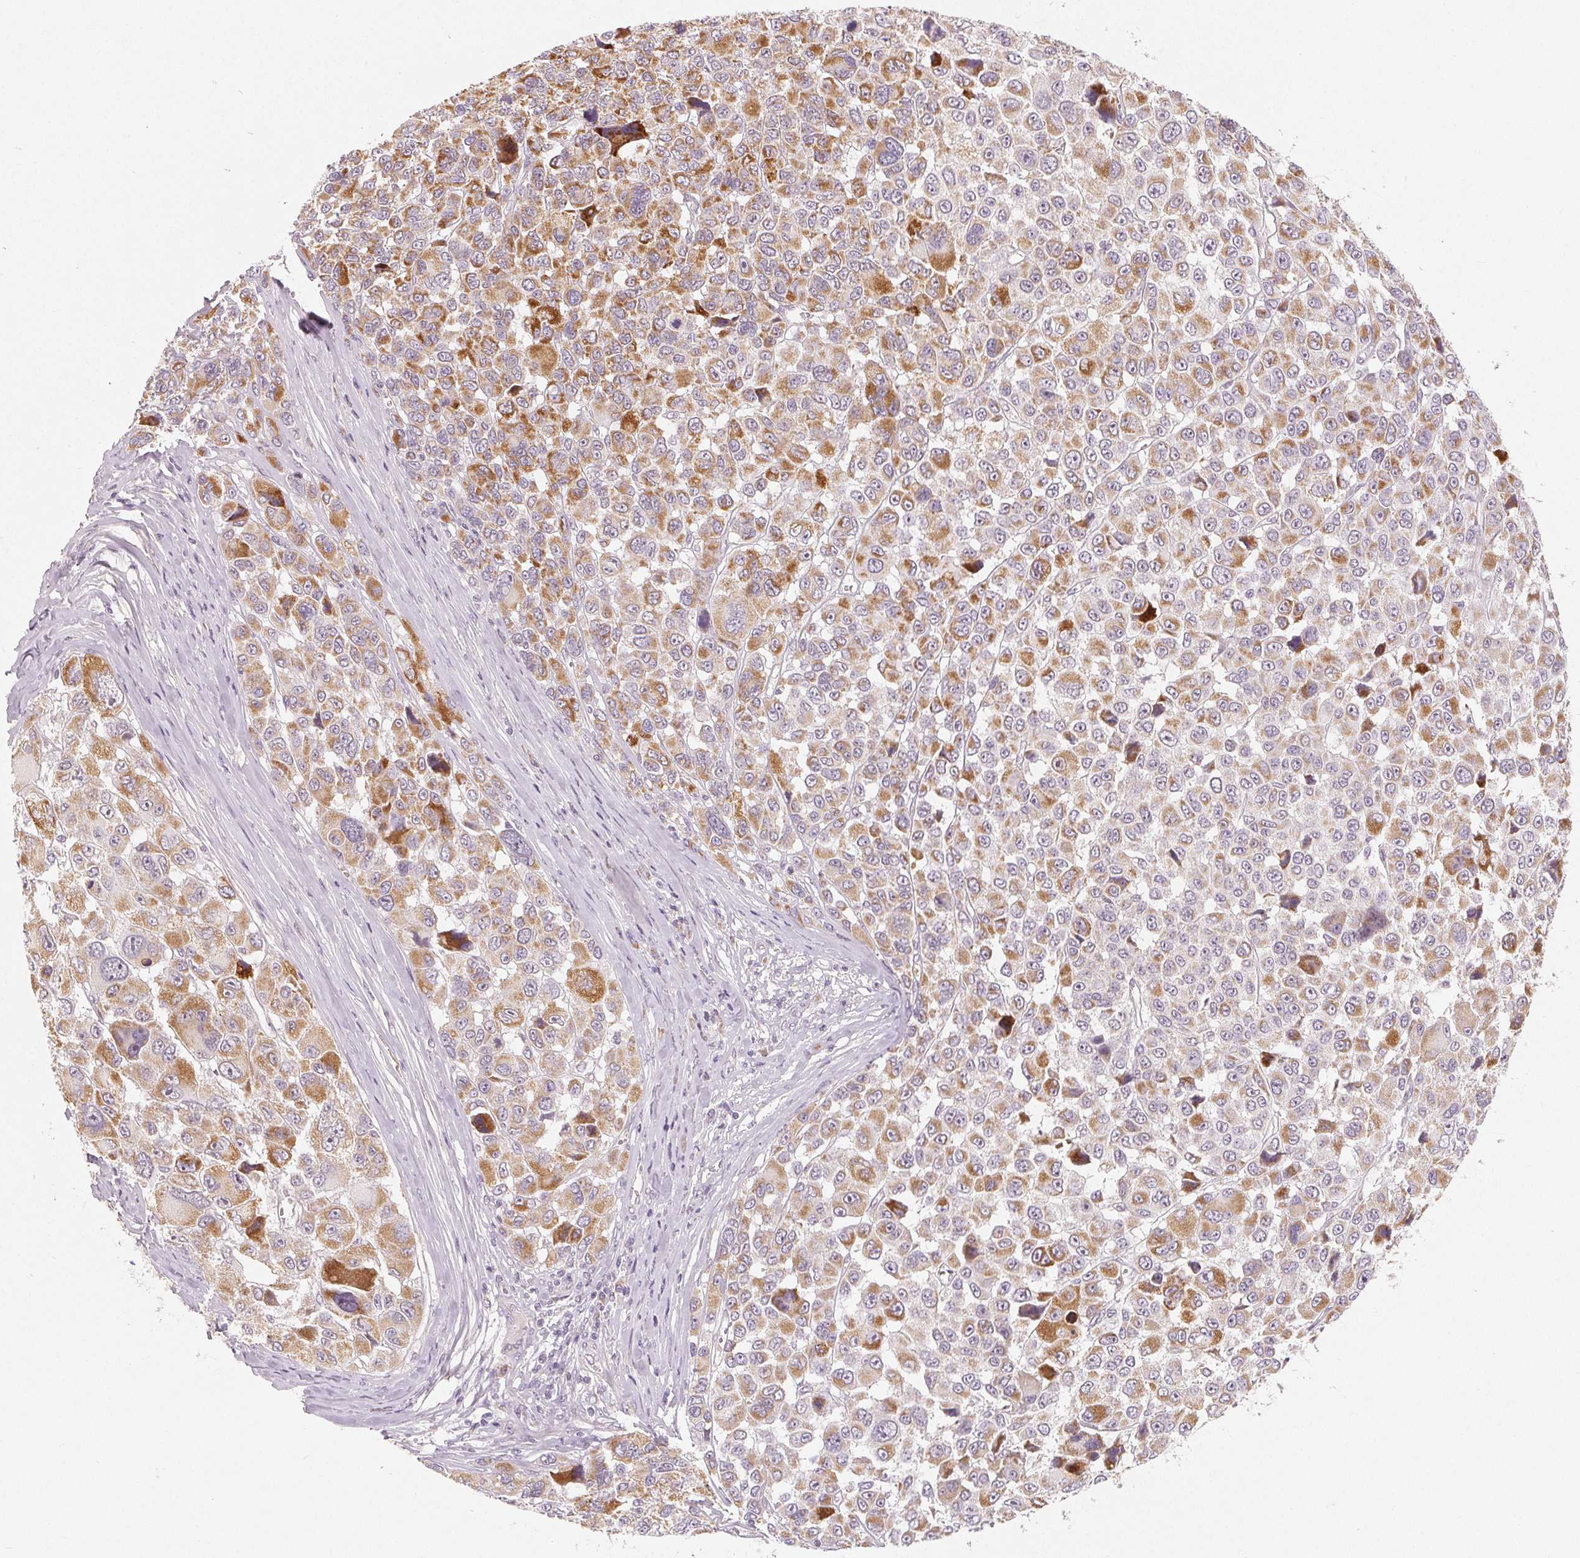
{"staining": {"intensity": "moderate", "quantity": "25%-75%", "location": "cytoplasmic/membranous"}, "tissue": "melanoma", "cell_type": "Tumor cells", "image_type": "cancer", "snomed": [{"axis": "morphology", "description": "Malignant melanoma, NOS"}, {"axis": "topography", "description": "Skin"}], "caption": "A brown stain shows moderate cytoplasmic/membranous positivity of a protein in melanoma tumor cells.", "gene": "GHITM", "patient": {"sex": "female", "age": 66}}